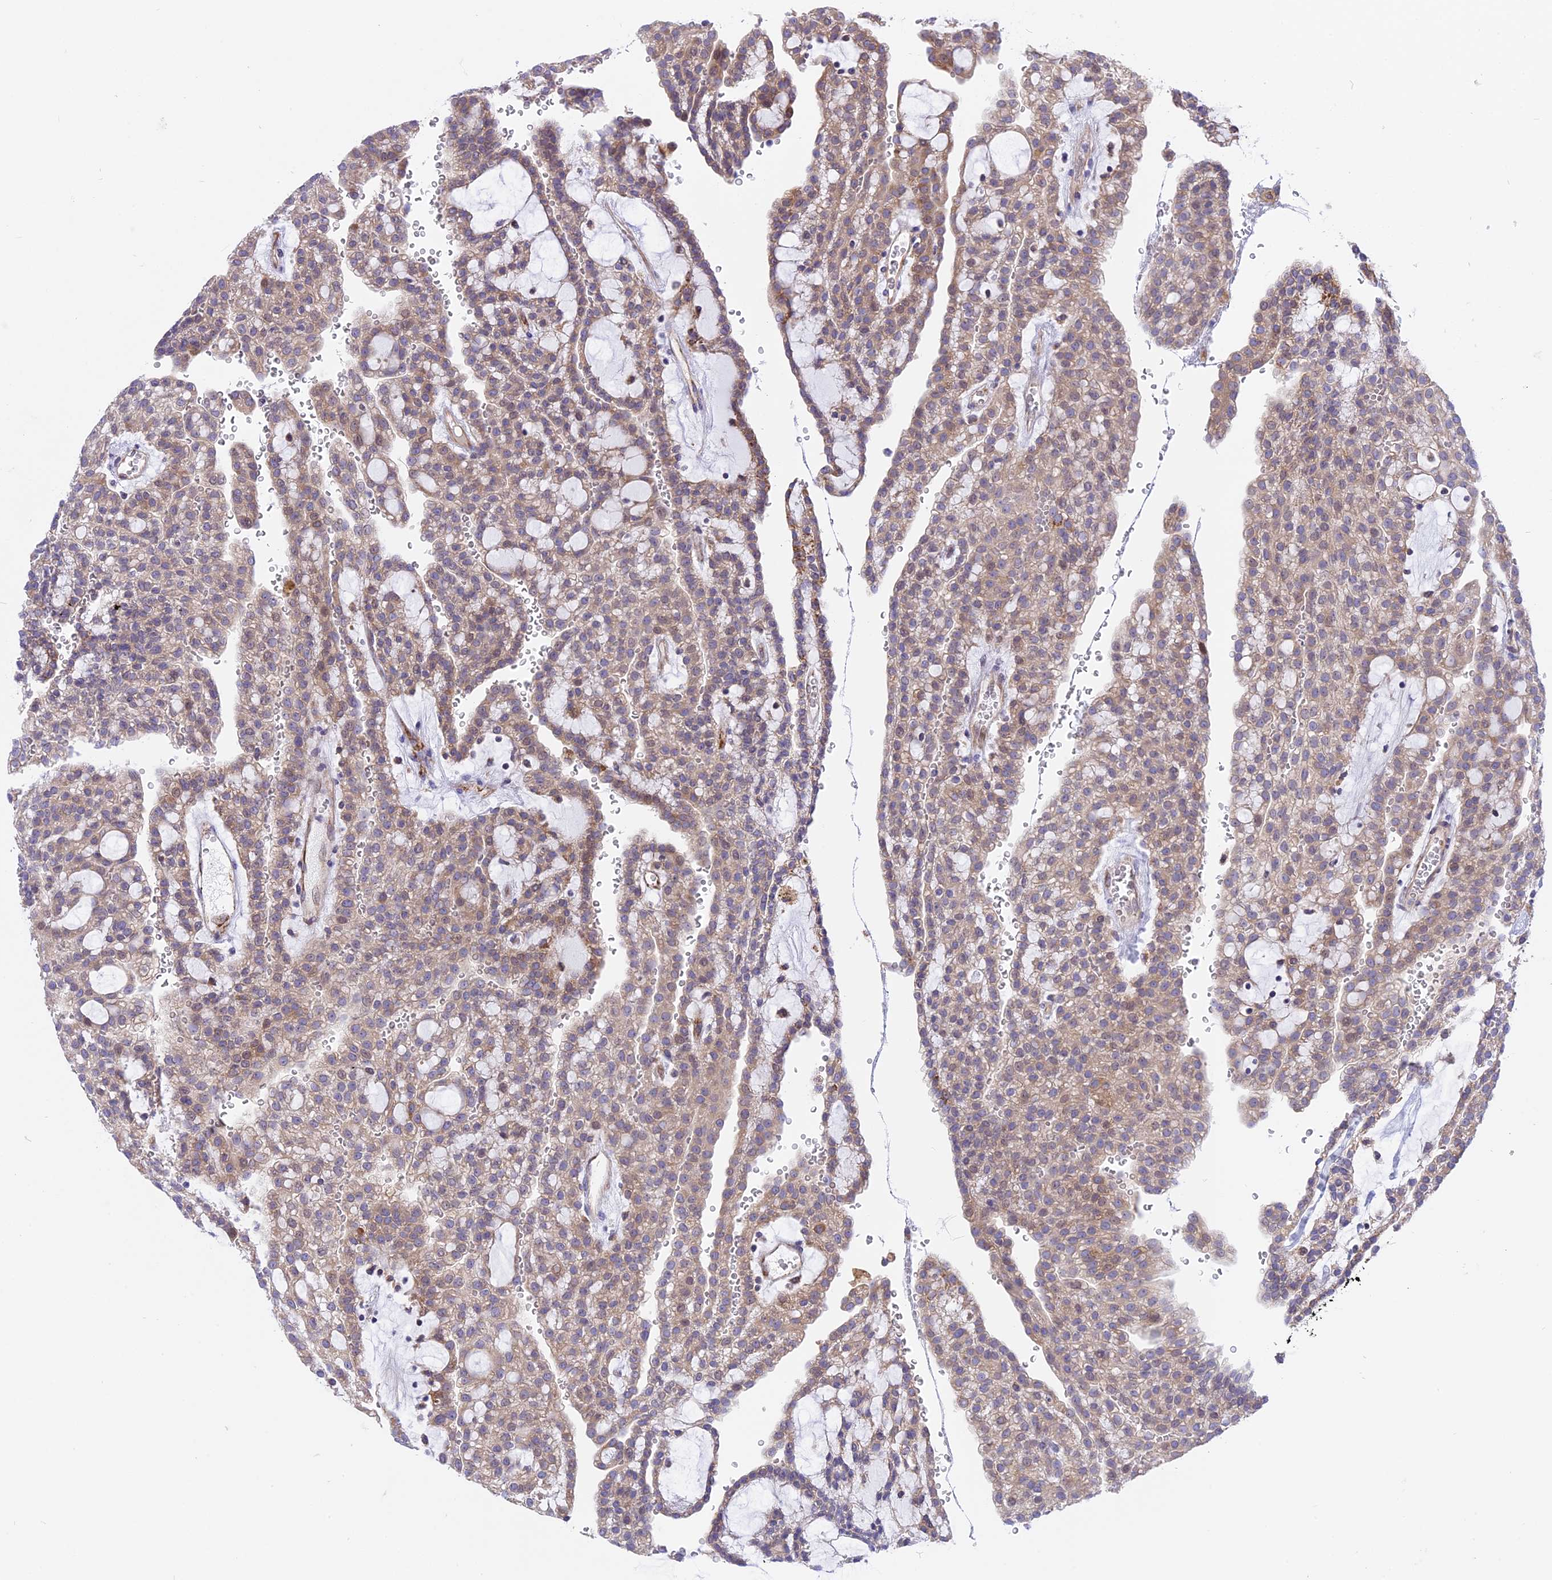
{"staining": {"intensity": "moderate", "quantity": "25%-75%", "location": "cytoplasmic/membranous"}, "tissue": "renal cancer", "cell_type": "Tumor cells", "image_type": "cancer", "snomed": [{"axis": "morphology", "description": "Adenocarcinoma, NOS"}, {"axis": "topography", "description": "Kidney"}], "caption": "IHC (DAB) staining of human renal cancer reveals moderate cytoplasmic/membranous protein expression in about 25%-75% of tumor cells.", "gene": "ARMCX6", "patient": {"sex": "male", "age": 63}}